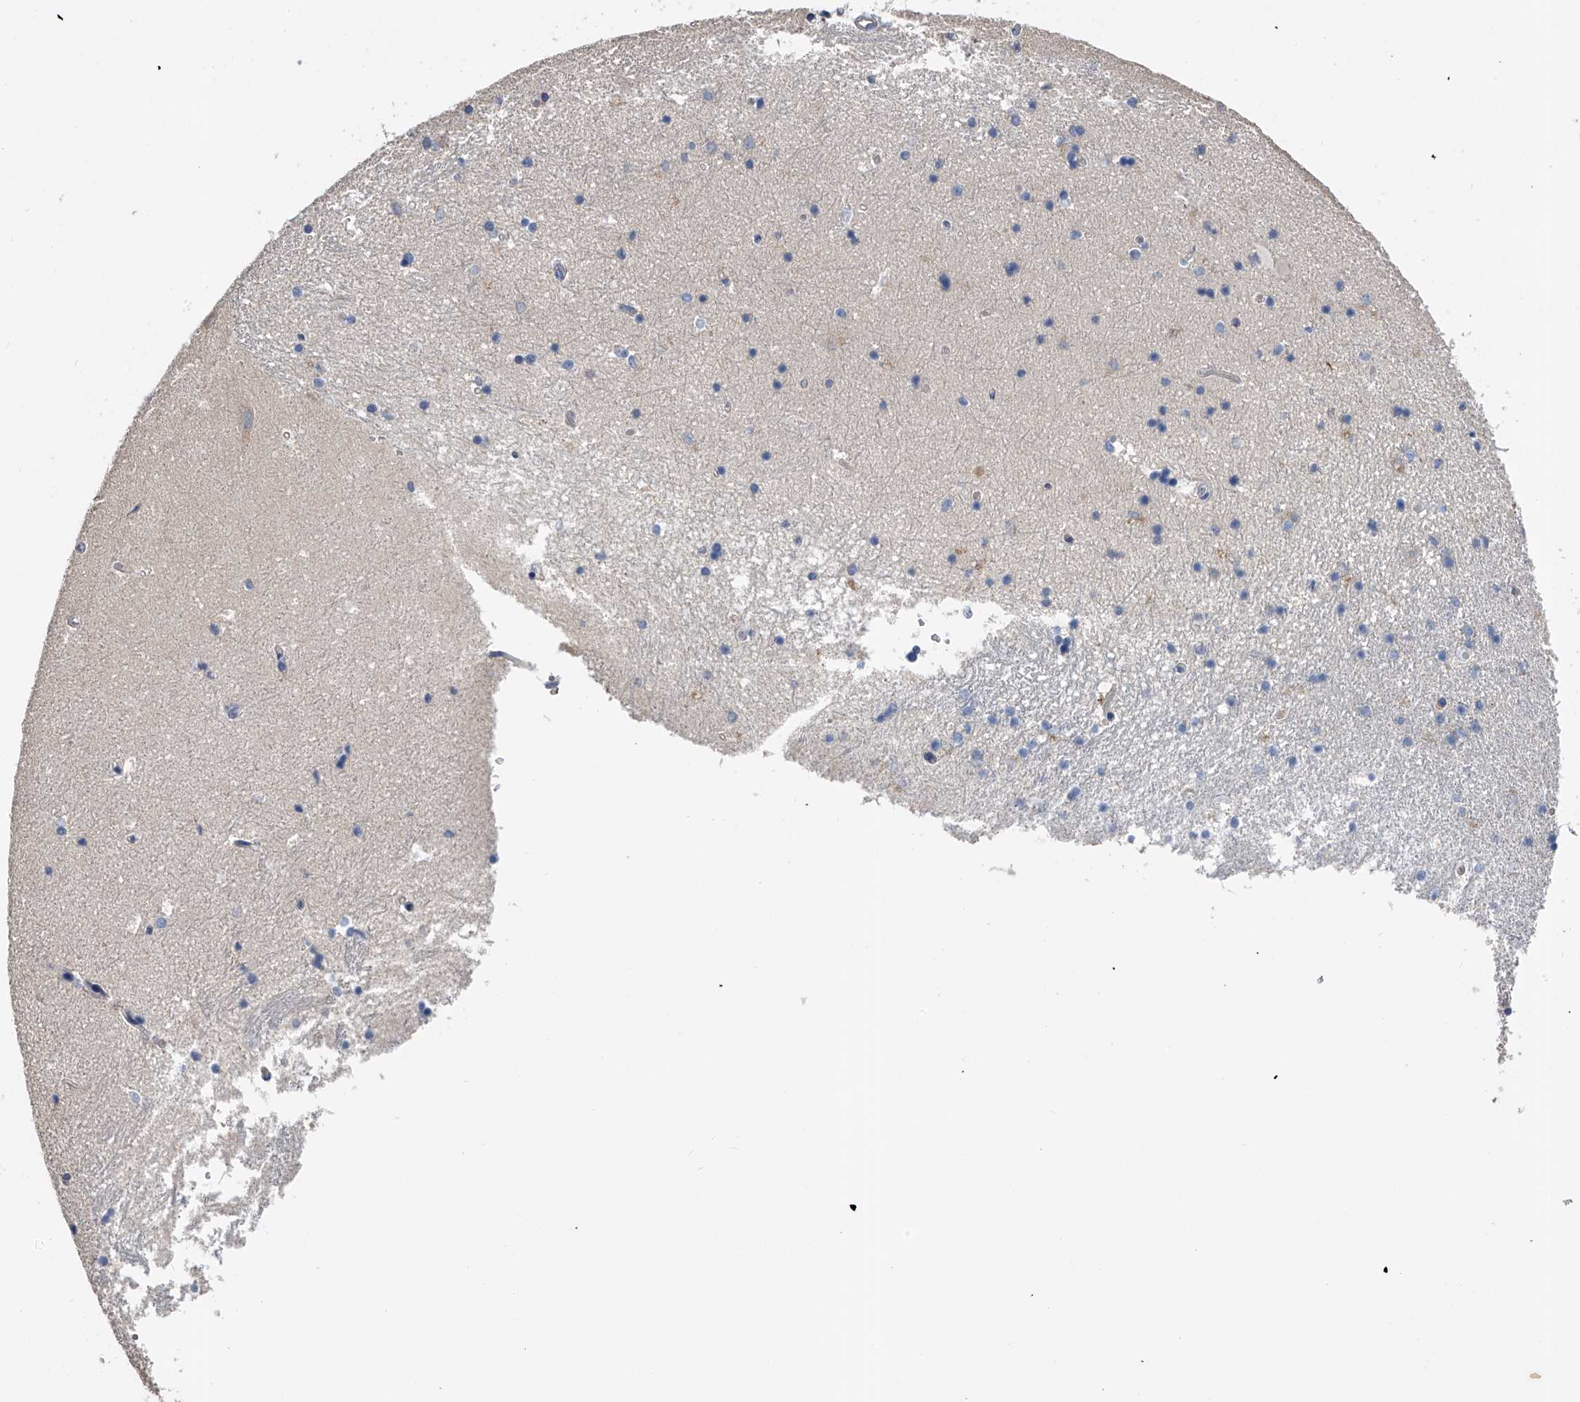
{"staining": {"intensity": "negative", "quantity": "none", "location": "none"}, "tissue": "hippocampus", "cell_type": "Glial cells", "image_type": "normal", "snomed": [{"axis": "morphology", "description": "Normal tissue, NOS"}, {"axis": "topography", "description": "Hippocampus"}], "caption": "Hippocampus stained for a protein using immunohistochemistry exhibits no positivity glial cells.", "gene": "RWDD2A", "patient": {"sex": "male", "age": 45}}